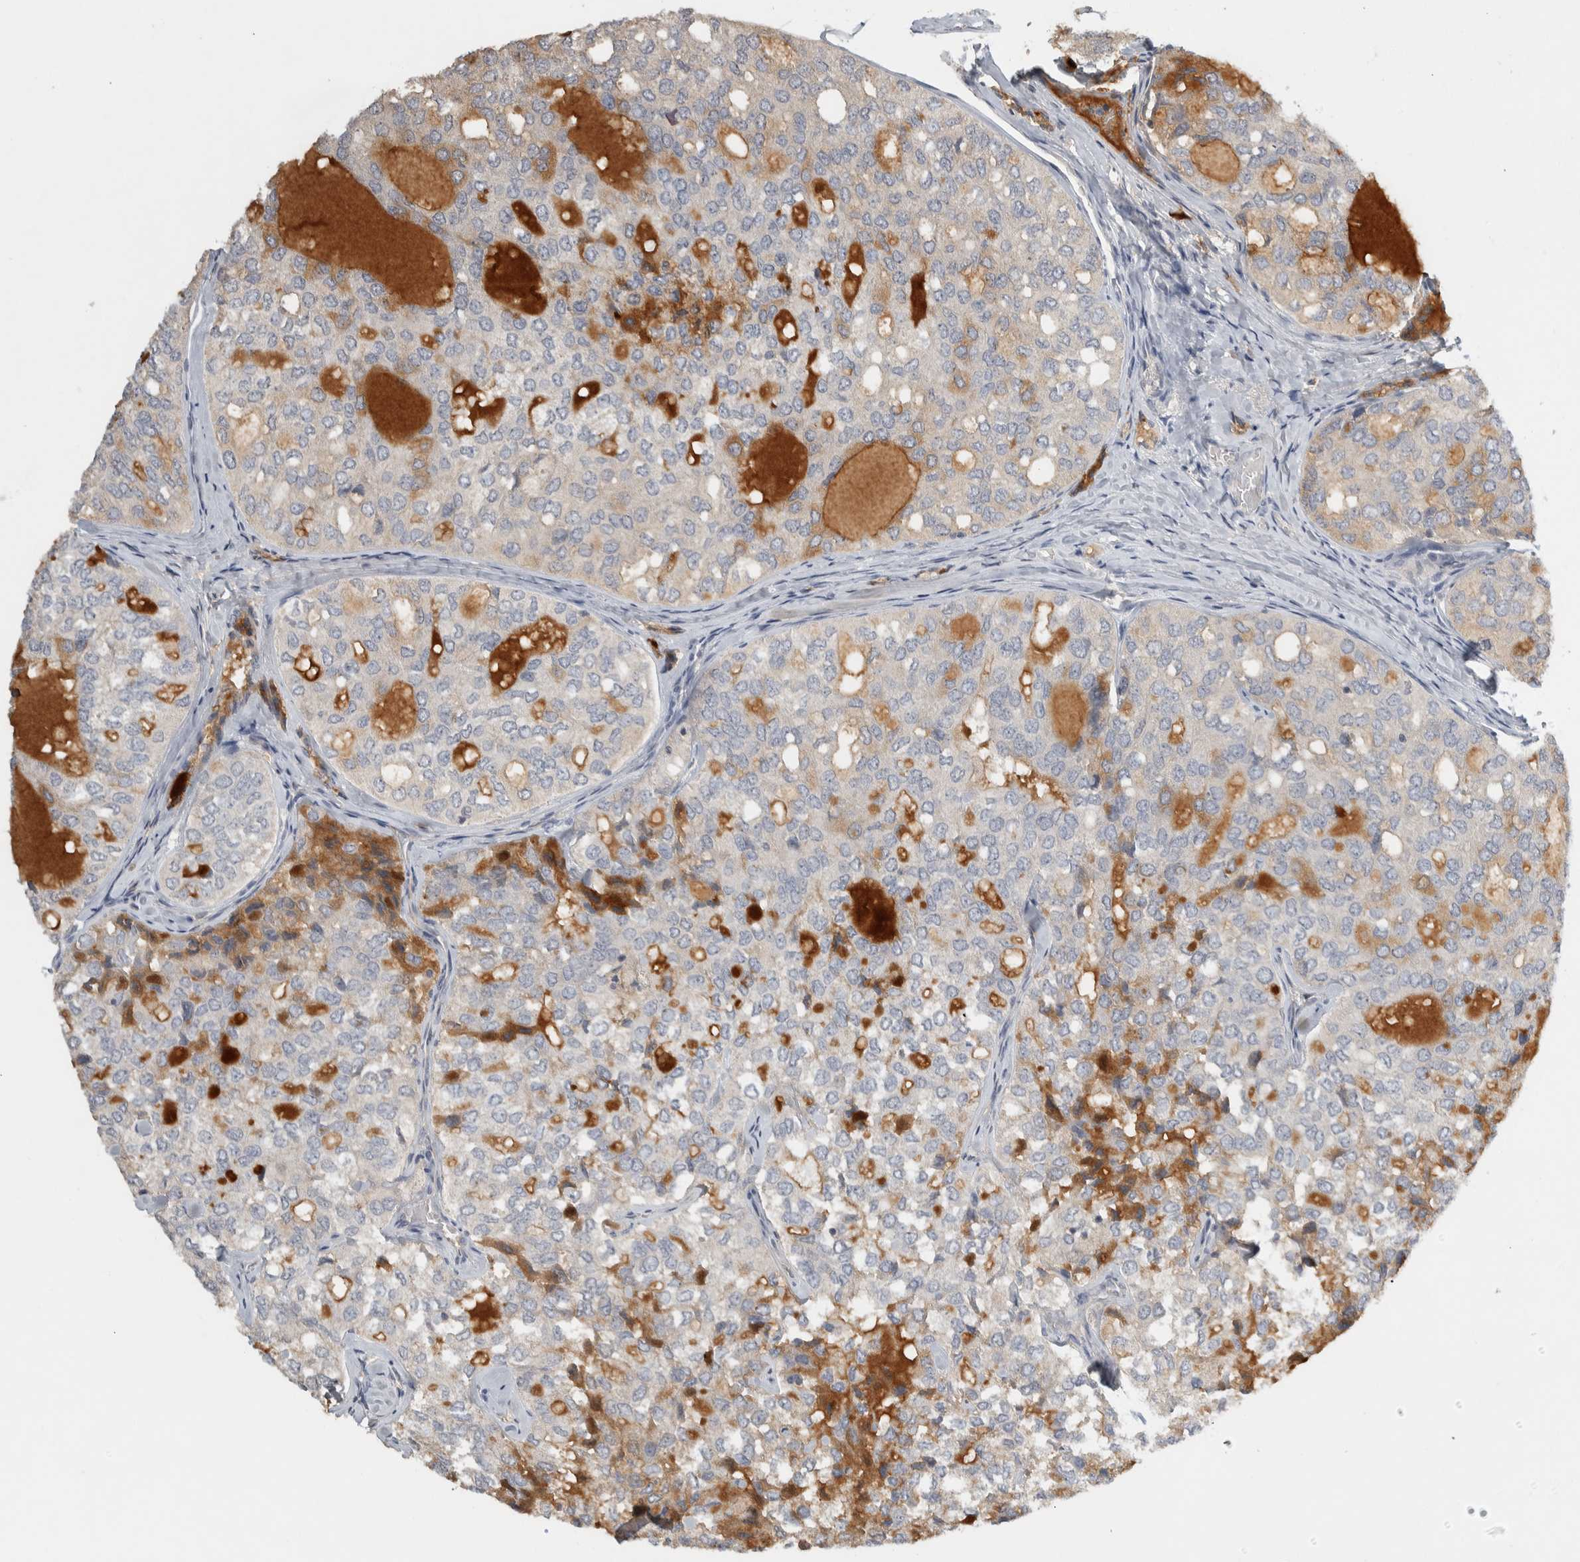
{"staining": {"intensity": "weak", "quantity": "<25%", "location": "cytoplasmic/membranous"}, "tissue": "thyroid cancer", "cell_type": "Tumor cells", "image_type": "cancer", "snomed": [{"axis": "morphology", "description": "Follicular adenoma carcinoma, NOS"}, {"axis": "topography", "description": "Thyroid gland"}], "caption": "An immunohistochemistry (IHC) micrograph of thyroid cancer (follicular adenoma carcinoma) is shown. There is no staining in tumor cells of thyroid cancer (follicular adenoma carcinoma).", "gene": "EIF3H", "patient": {"sex": "male", "age": 75}}